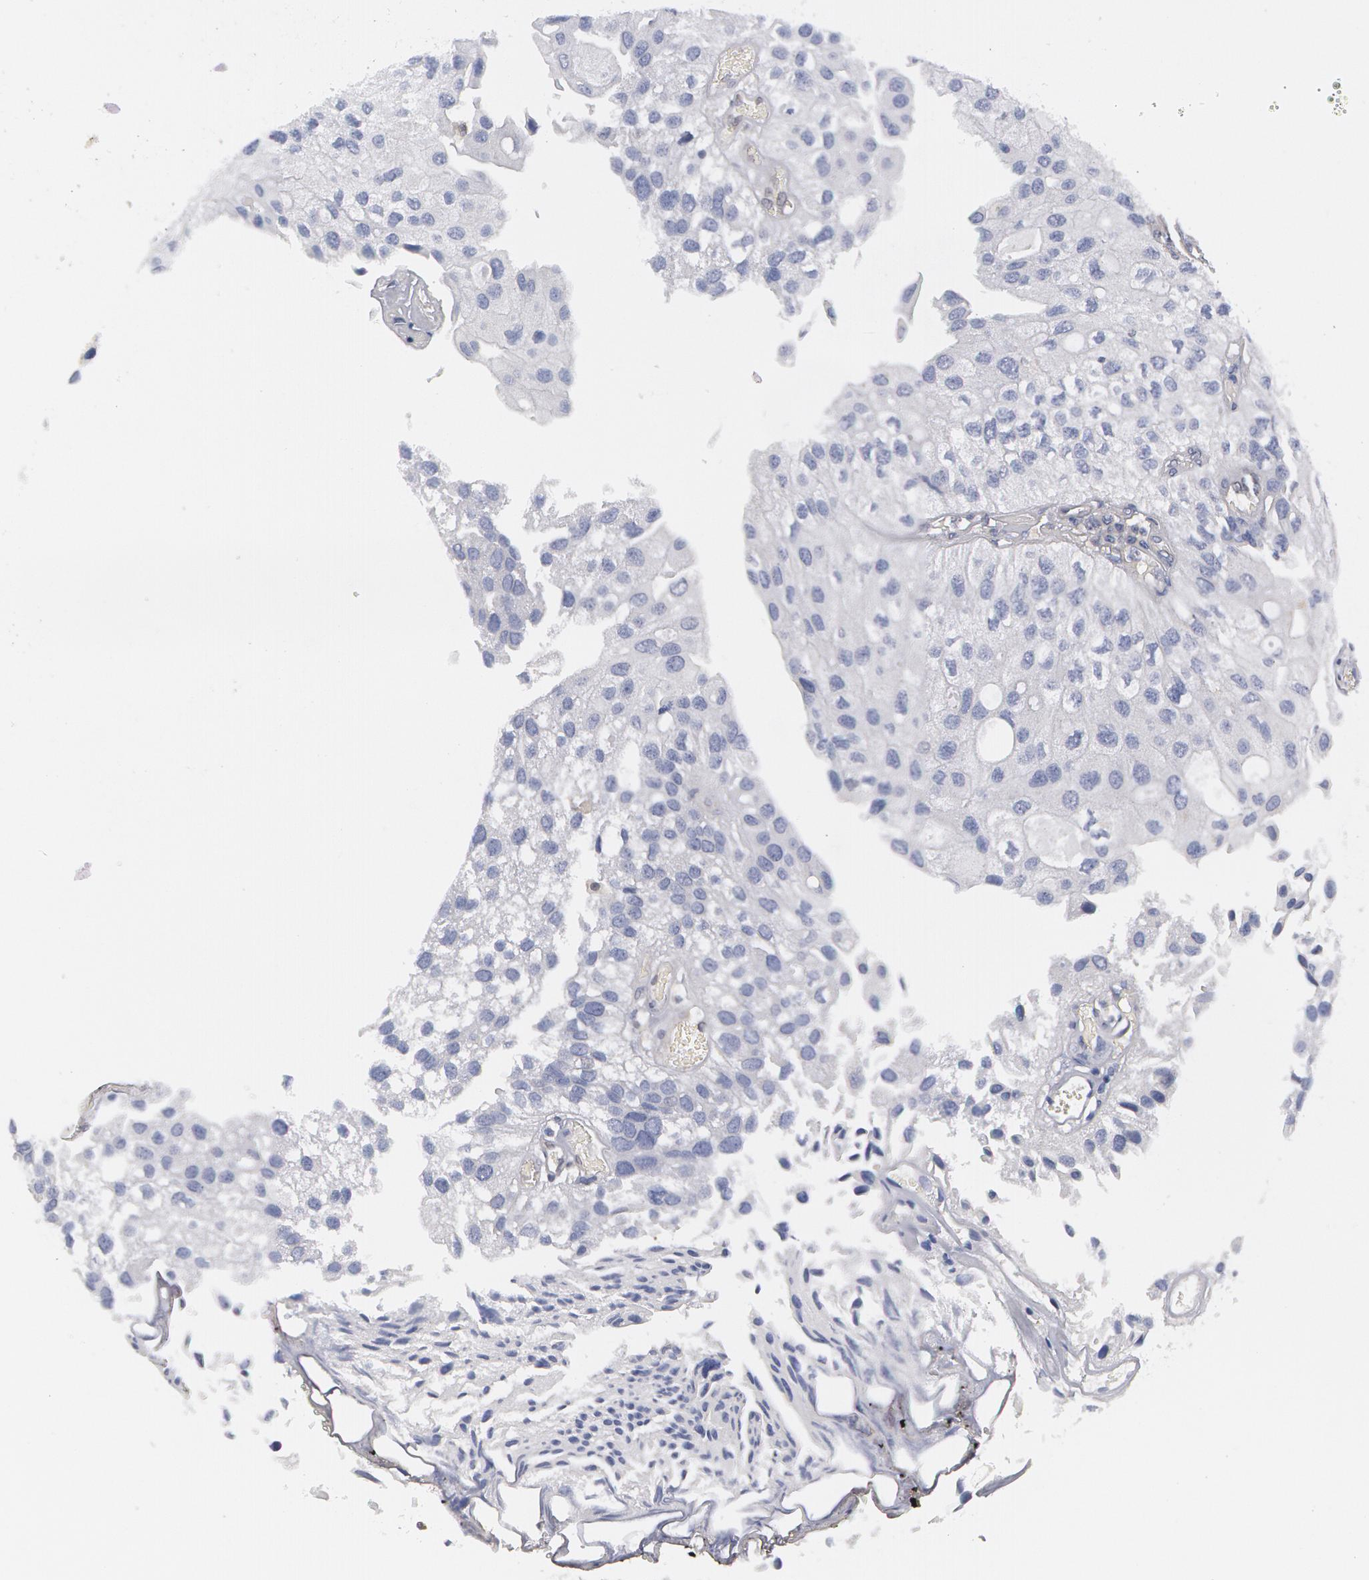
{"staining": {"intensity": "negative", "quantity": "none", "location": "none"}, "tissue": "urothelial cancer", "cell_type": "Tumor cells", "image_type": "cancer", "snomed": [{"axis": "morphology", "description": "Urothelial carcinoma, Low grade"}, {"axis": "topography", "description": "Urinary bladder"}], "caption": "Tumor cells are negative for protein expression in human low-grade urothelial carcinoma.", "gene": "TXNRD1", "patient": {"sex": "female", "age": 89}}